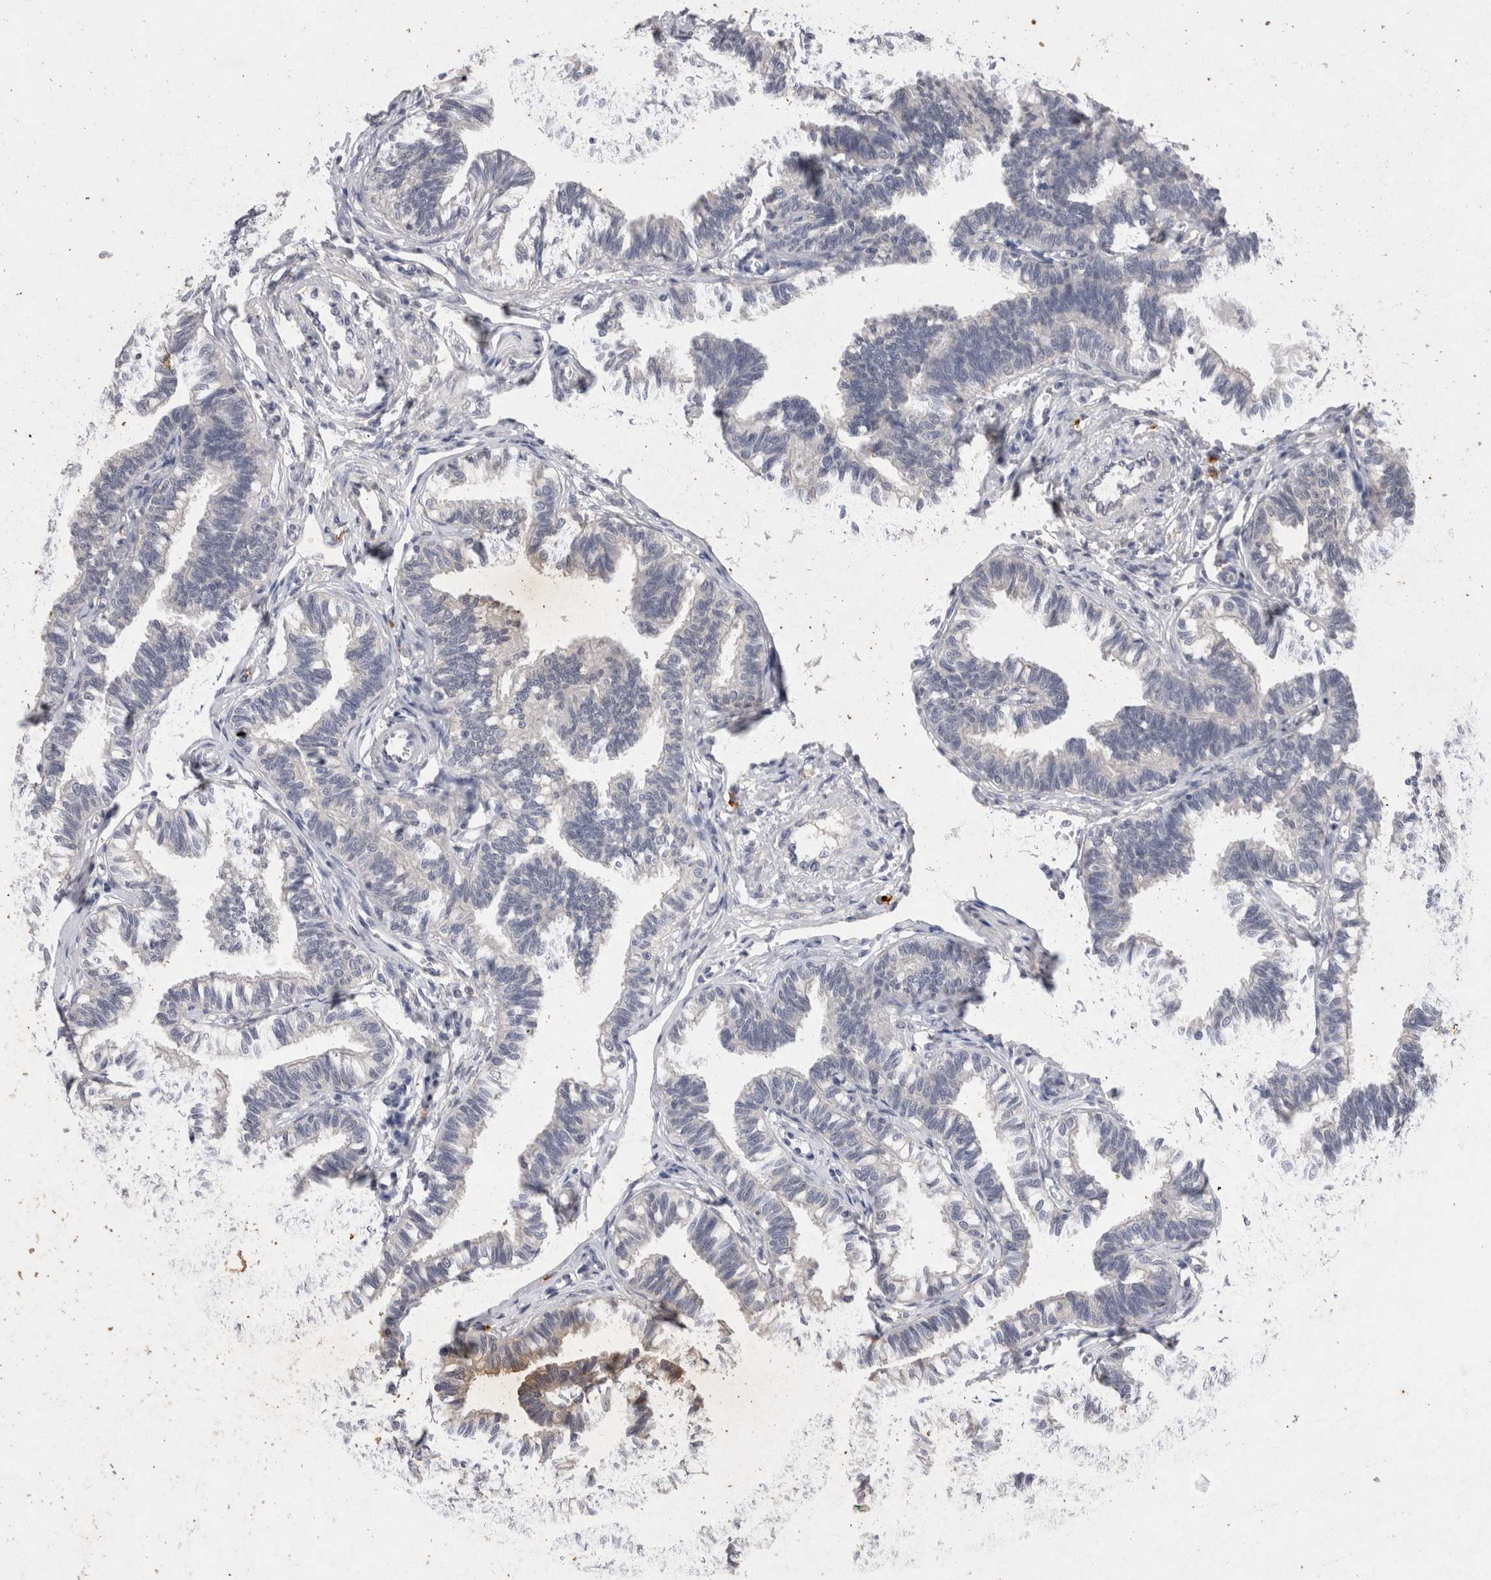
{"staining": {"intensity": "negative", "quantity": "none", "location": "none"}, "tissue": "fallopian tube", "cell_type": "Glandular cells", "image_type": "normal", "snomed": [{"axis": "morphology", "description": "Normal tissue, NOS"}, {"axis": "topography", "description": "Fallopian tube"}, {"axis": "topography", "description": "Ovary"}], "caption": "IHC of benign fallopian tube displays no expression in glandular cells. Brightfield microscopy of IHC stained with DAB (3,3'-diaminobenzidine) (brown) and hematoxylin (blue), captured at high magnification.", "gene": "RASSF3", "patient": {"sex": "female", "age": 23}}